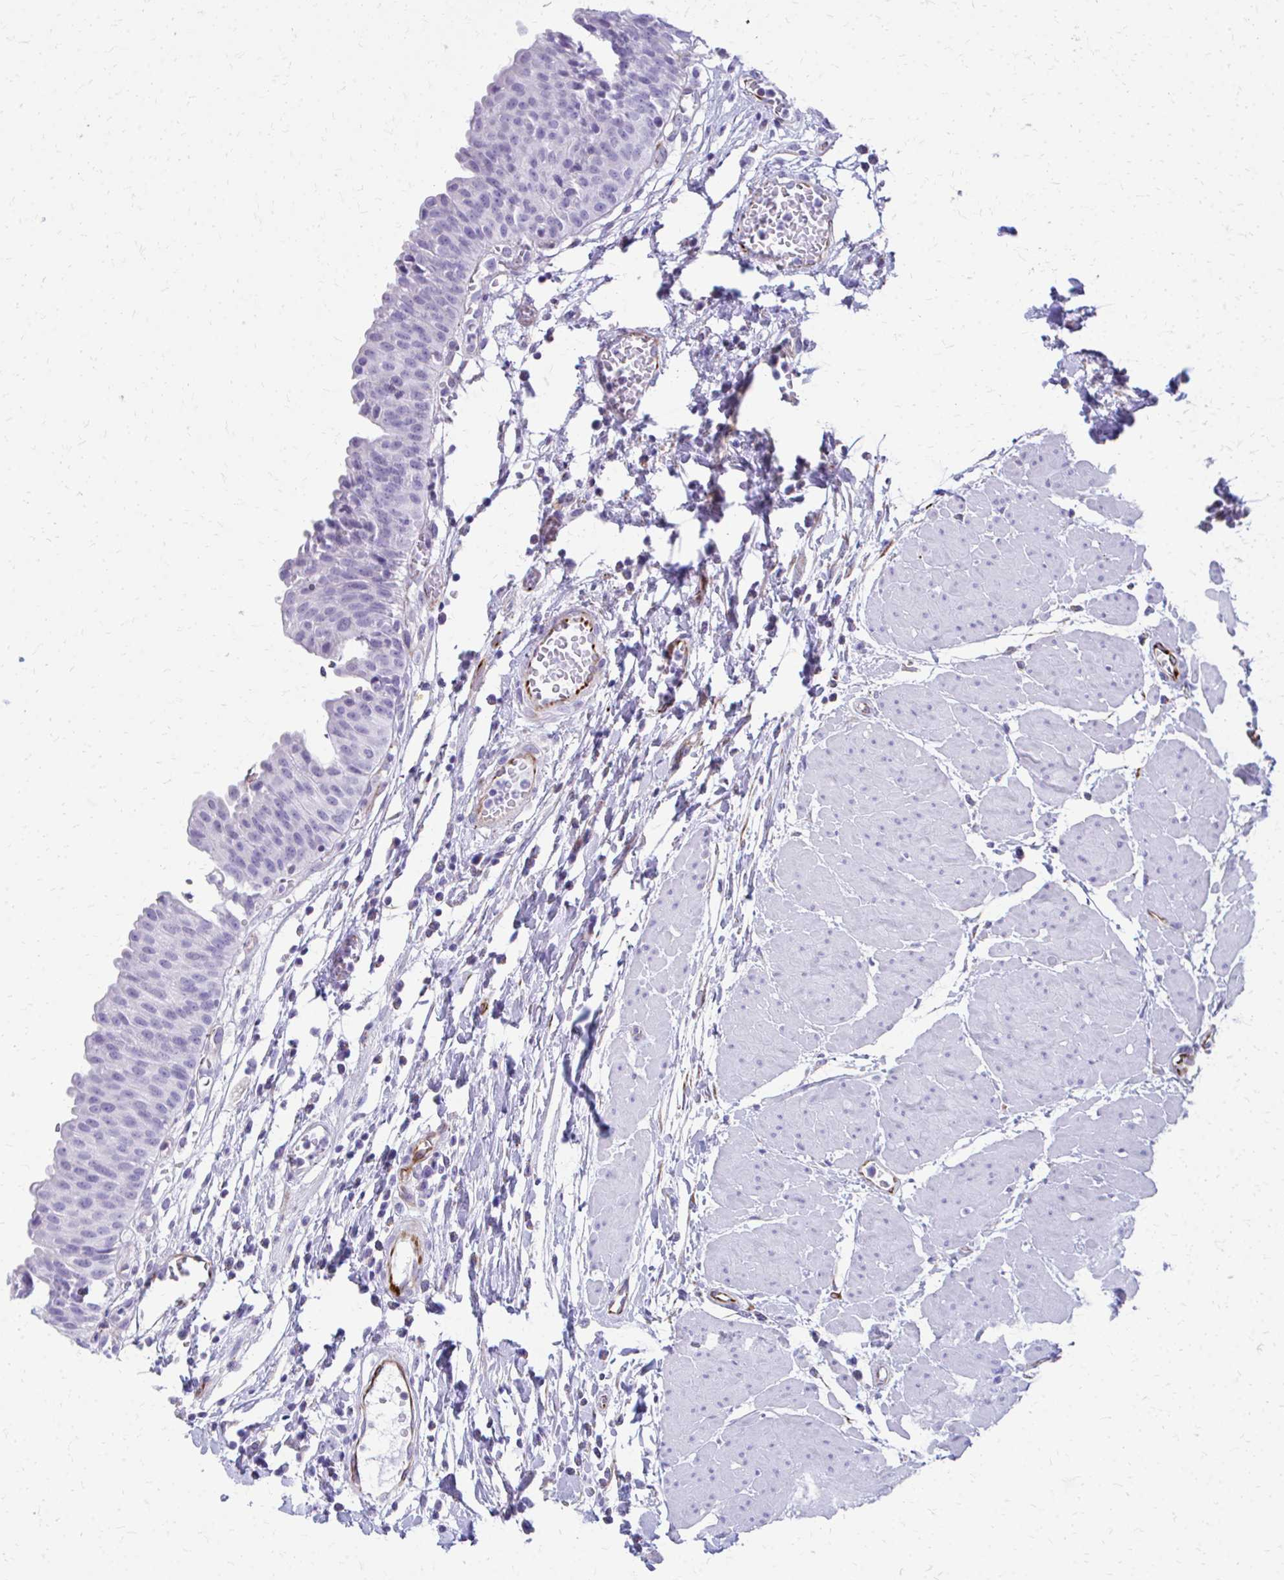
{"staining": {"intensity": "negative", "quantity": "none", "location": "none"}, "tissue": "urinary bladder", "cell_type": "Urothelial cells", "image_type": "normal", "snomed": [{"axis": "morphology", "description": "Normal tissue, NOS"}, {"axis": "topography", "description": "Urinary bladder"}], "caption": "IHC image of benign human urinary bladder stained for a protein (brown), which demonstrates no staining in urothelial cells.", "gene": "TRIM6", "patient": {"sex": "male", "age": 64}}